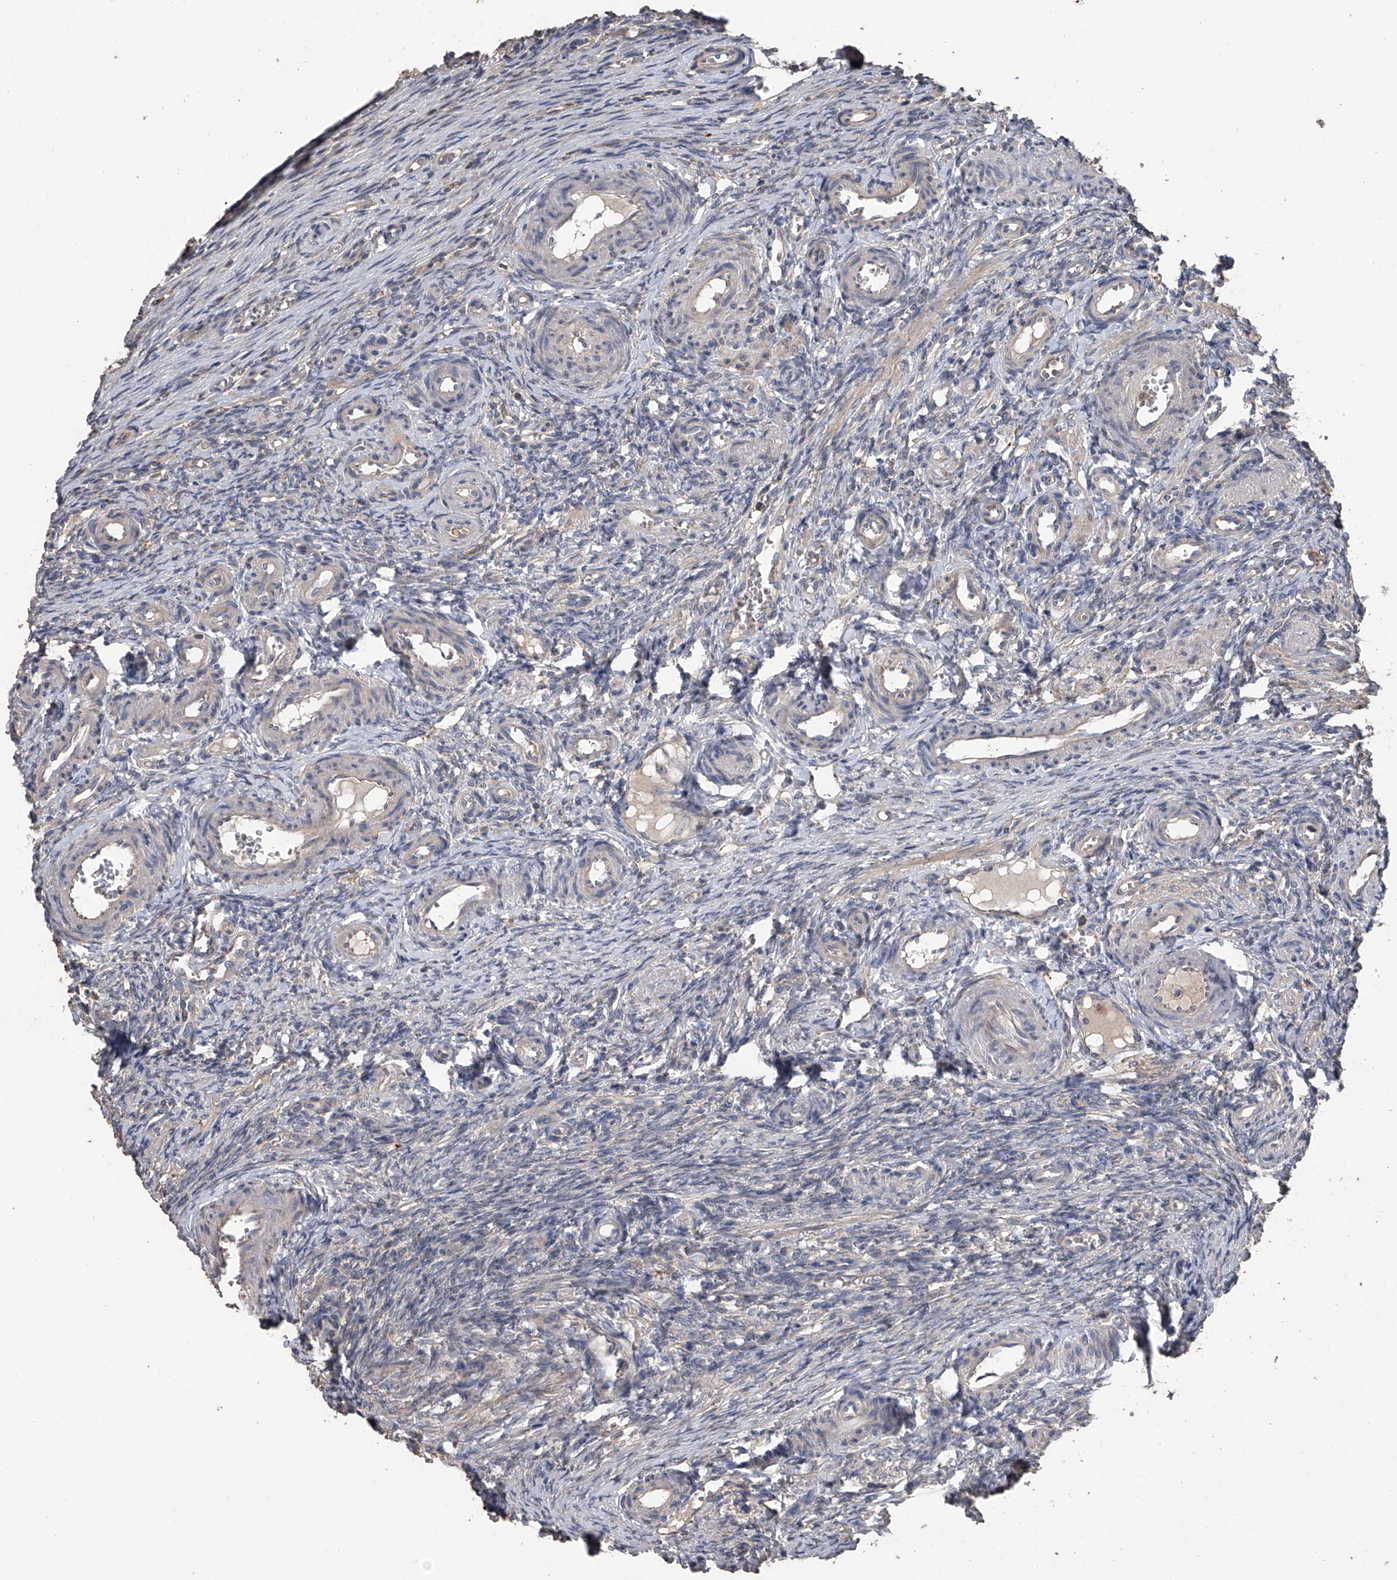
{"staining": {"intensity": "negative", "quantity": "none", "location": "none"}, "tissue": "ovary", "cell_type": "Ovarian stroma cells", "image_type": "normal", "snomed": [{"axis": "morphology", "description": "Adenocarcinoma, NOS"}, {"axis": "topography", "description": "Endometrium"}], "caption": "This is an immunohistochemistry (IHC) micrograph of unremarkable ovary. There is no staining in ovarian stroma cells.", "gene": "DOCK9", "patient": {"sex": "female", "age": 32}}